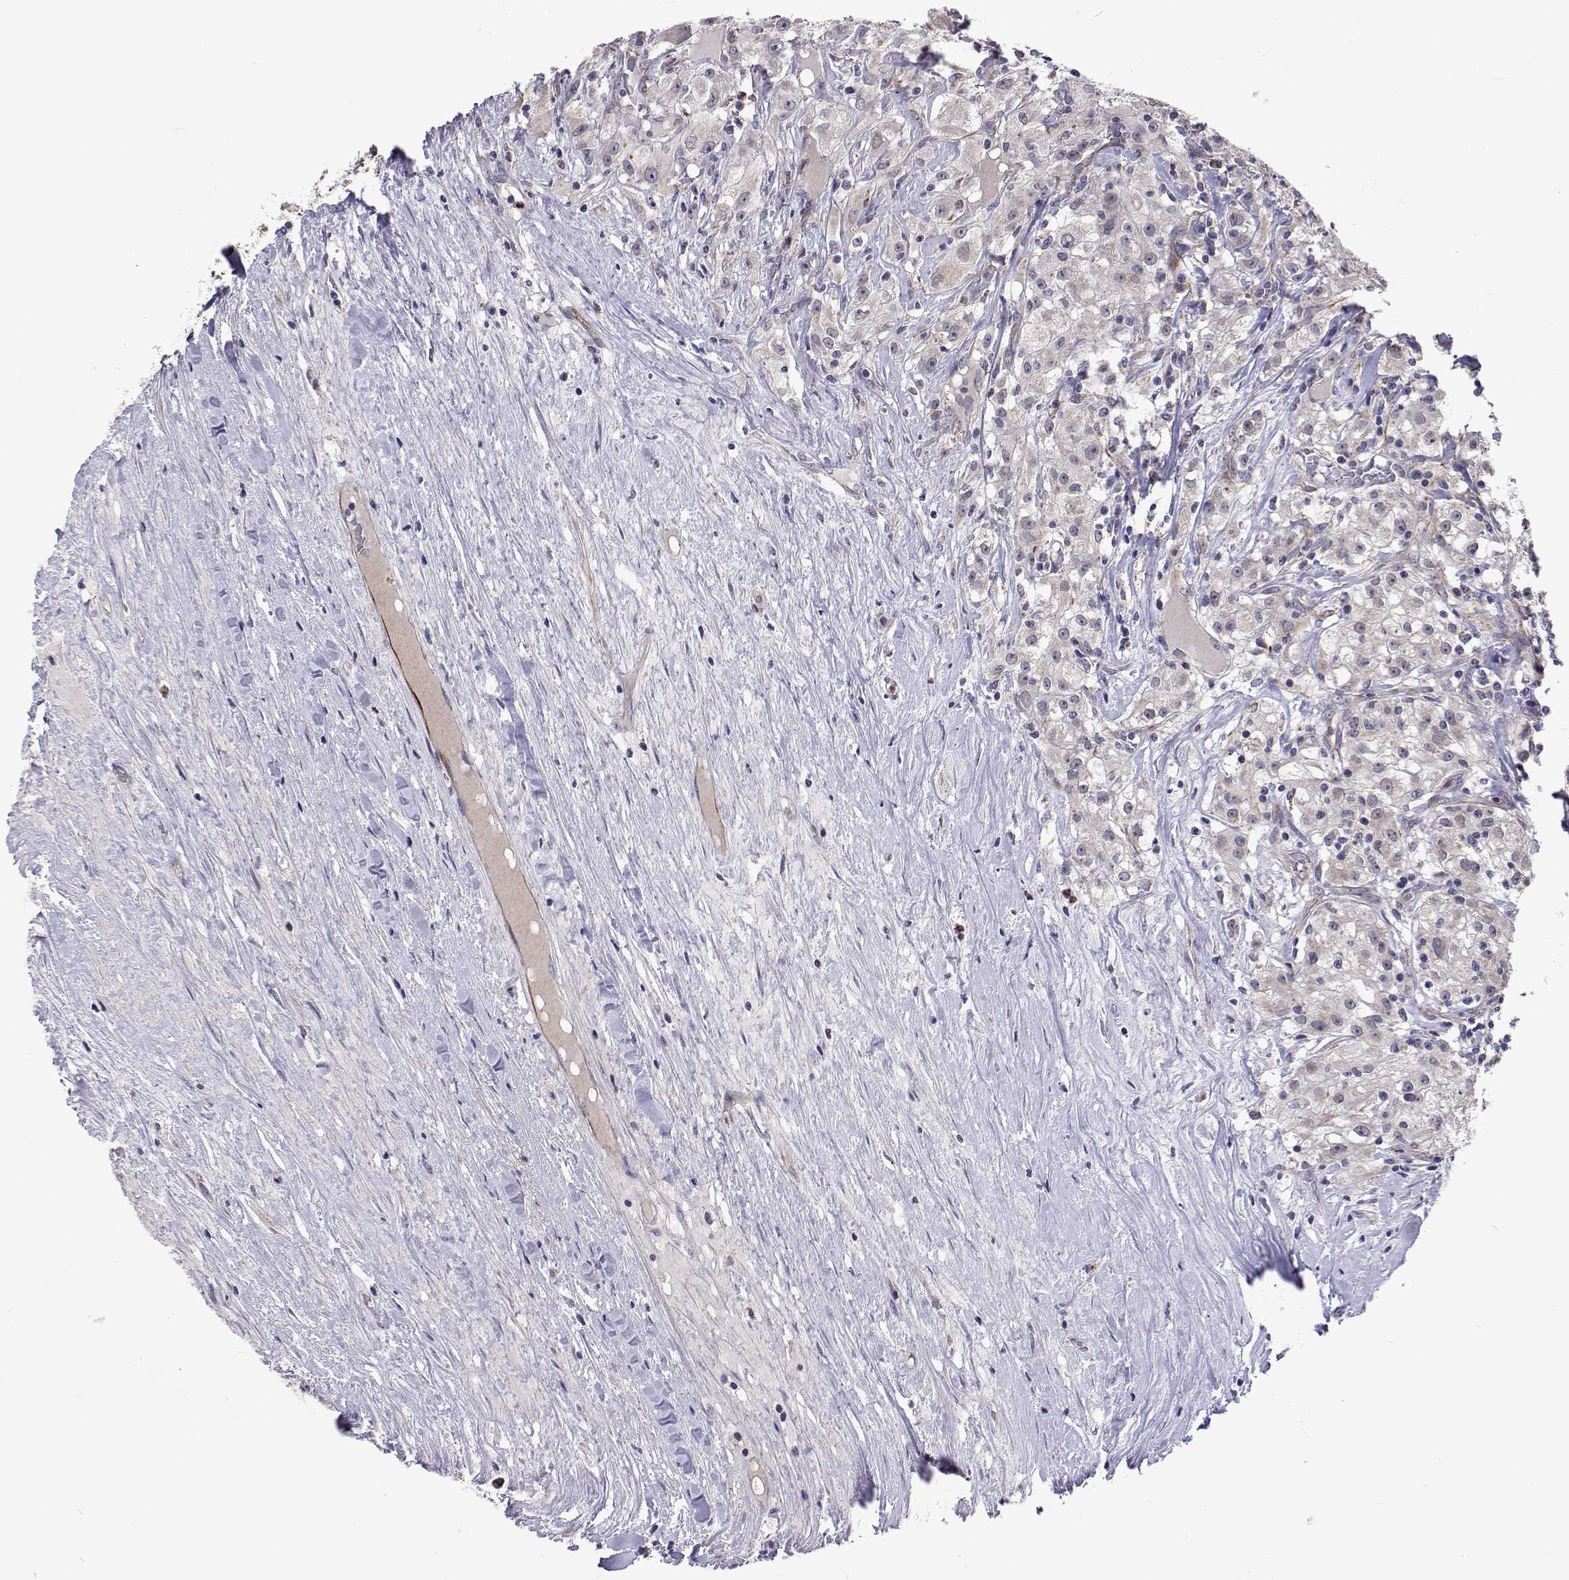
{"staining": {"intensity": "negative", "quantity": "none", "location": "none"}, "tissue": "renal cancer", "cell_type": "Tumor cells", "image_type": "cancer", "snomed": [{"axis": "morphology", "description": "Adenocarcinoma, NOS"}, {"axis": "topography", "description": "Kidney"}], "caption": "Tumor cells are negative for protein expression in human renal cancer.", "gene": "DHTKD1", "patient": {"sex": "female", "age": 67}}